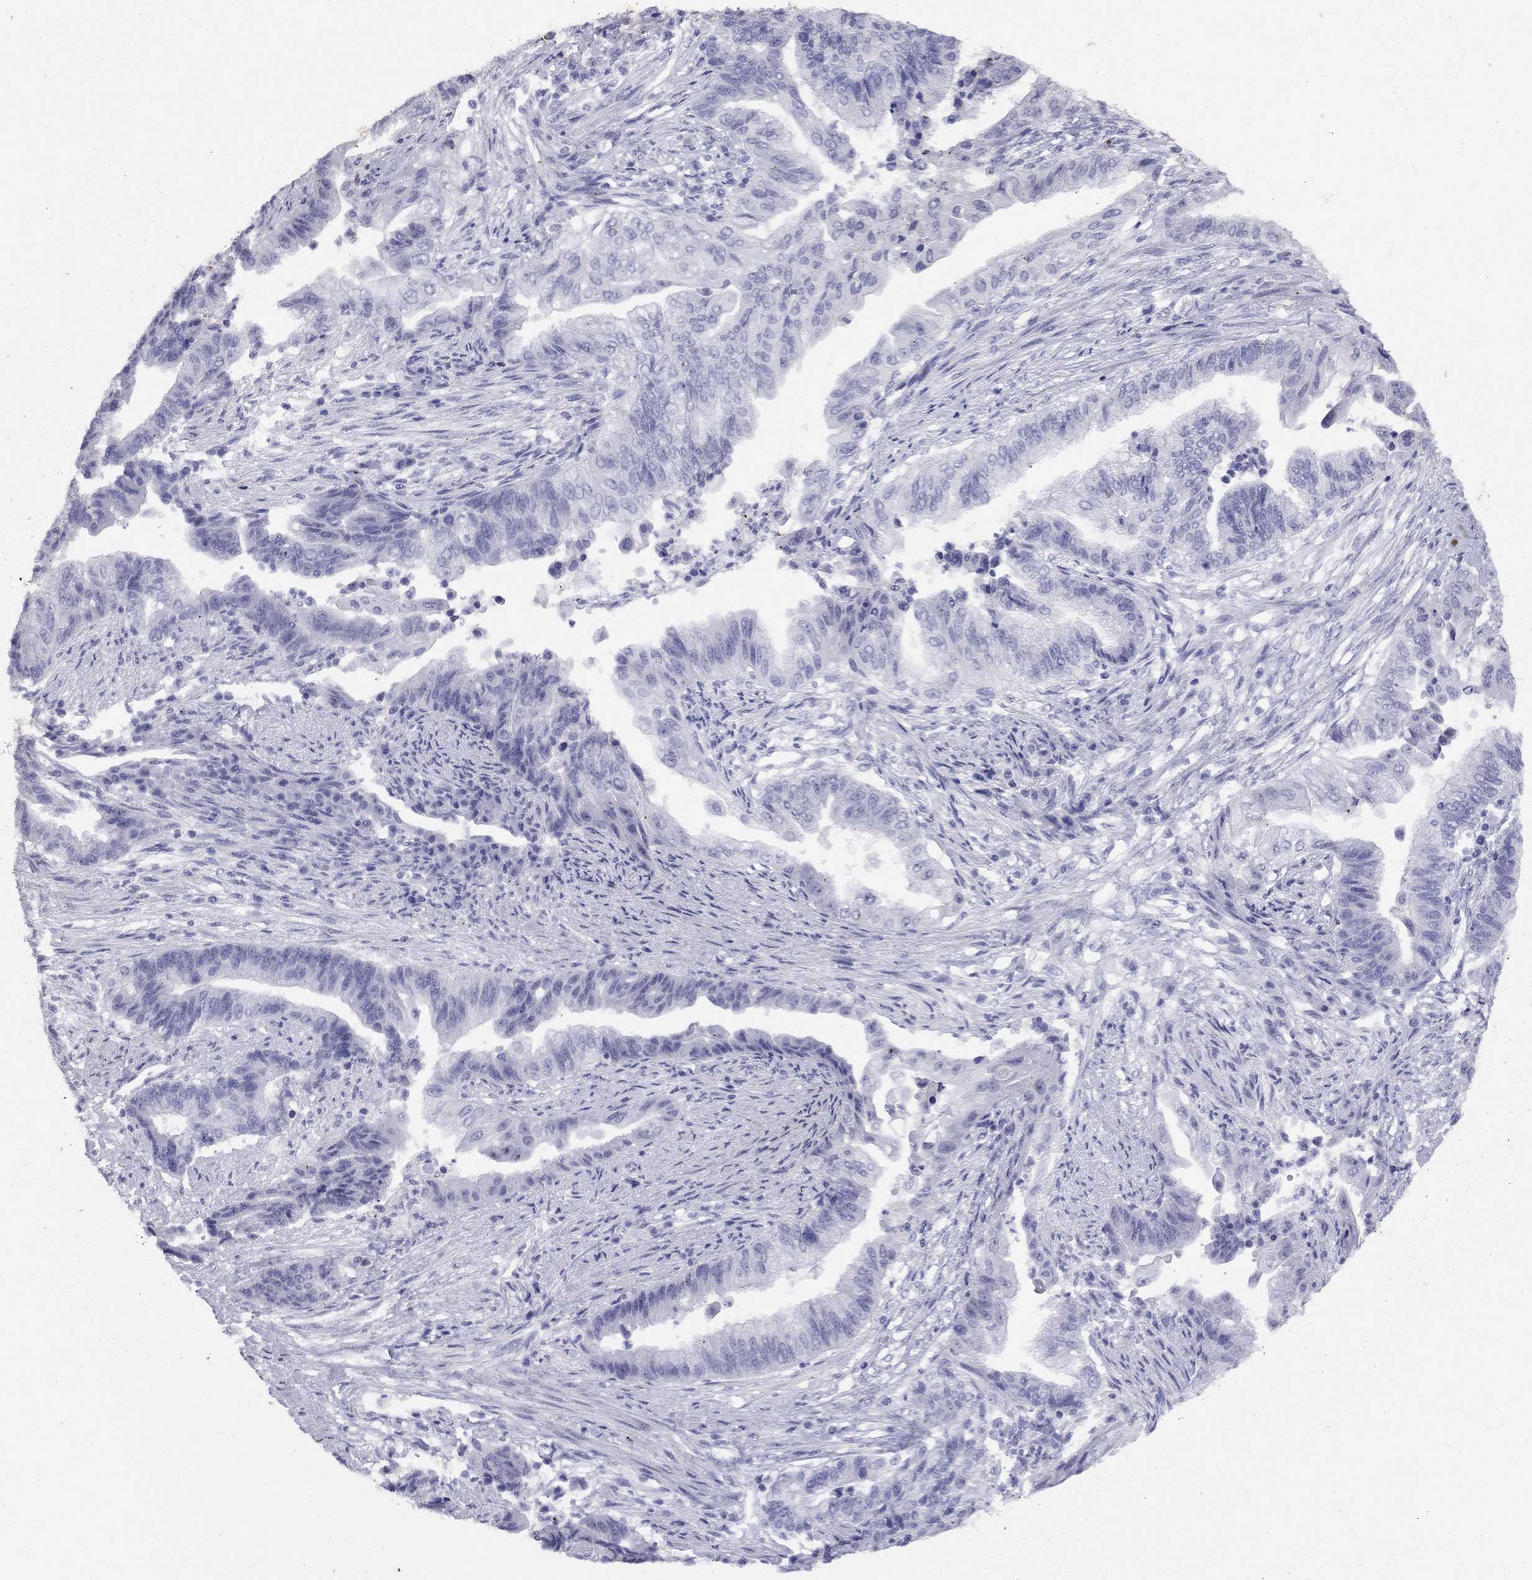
{"staining": {"intensity": "negative", "quantity": "none", "location": "none"}, "tissue": "endometrial cancer", "cell_type": "Tumor cells", "image_type": "cancer", "snomed": [{"axis": "morphology", "description": "Adenocarcinoma, NOS"}, {"axis": "topography", "description": "Uterus"}, {"axis": "topography", "description": "Endometrium"}], "caption": "Tumor cells show no significant positivity in endometrial cancer.", "gene": "LYAR", "patient": {"sex": "female", "age": 54}}